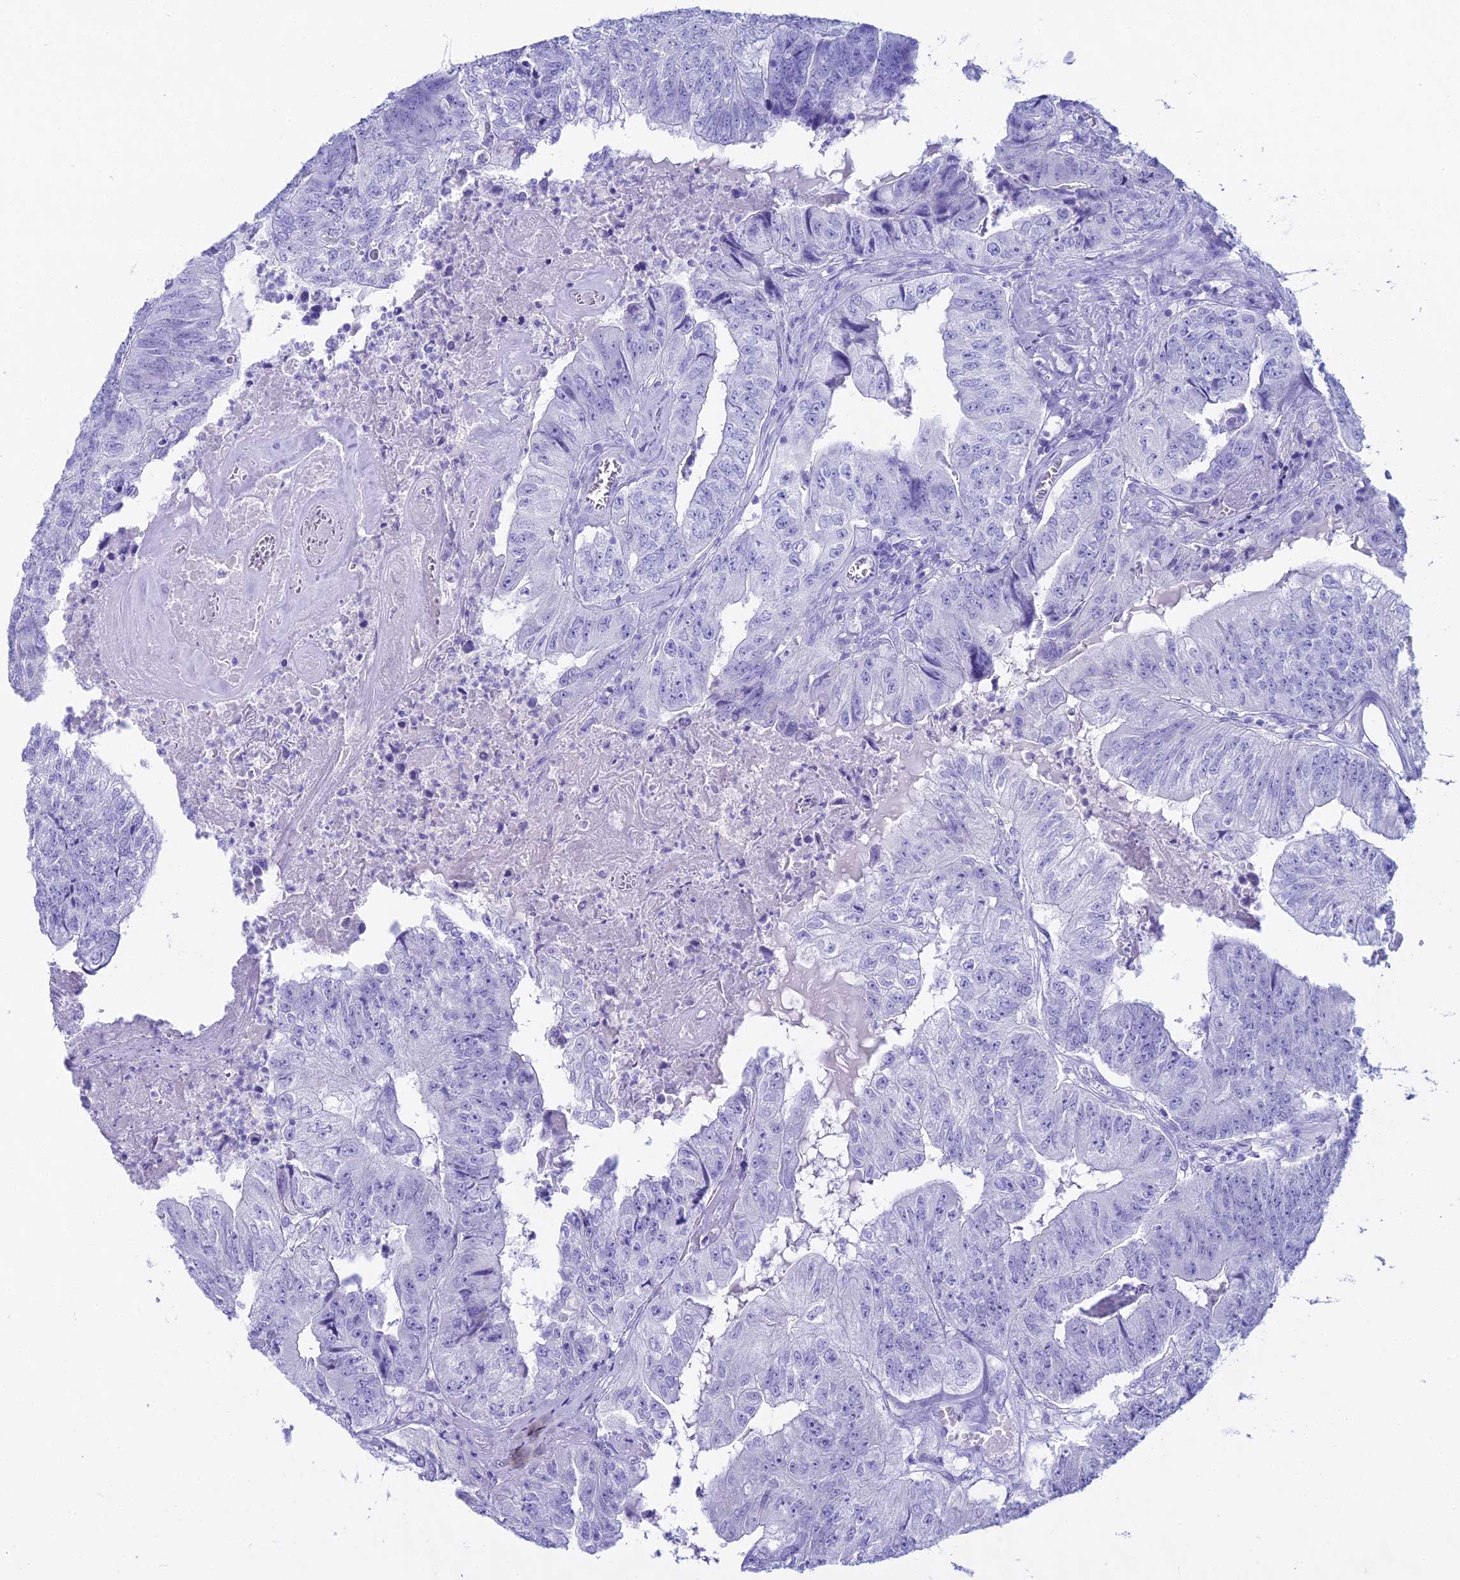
{"staining": {"intensity": "negative", "quantity": "none", "location": "none"}, "tissue": "colorectal cancer", "cell_type": "Tumor cells", "image_type": "cancer", "snomed": [{"axis": "morphology", "description": "Adenocarcinoma, NOS"}, {"axis": "topography", "description": "Colon"}], "caption": "Micrograph shows no significant protein staining in tumor cells of colorectal cancer (adenocarcinoma).", "gene": "CGB2", "patient": {"sex": "female", "age": 67}}